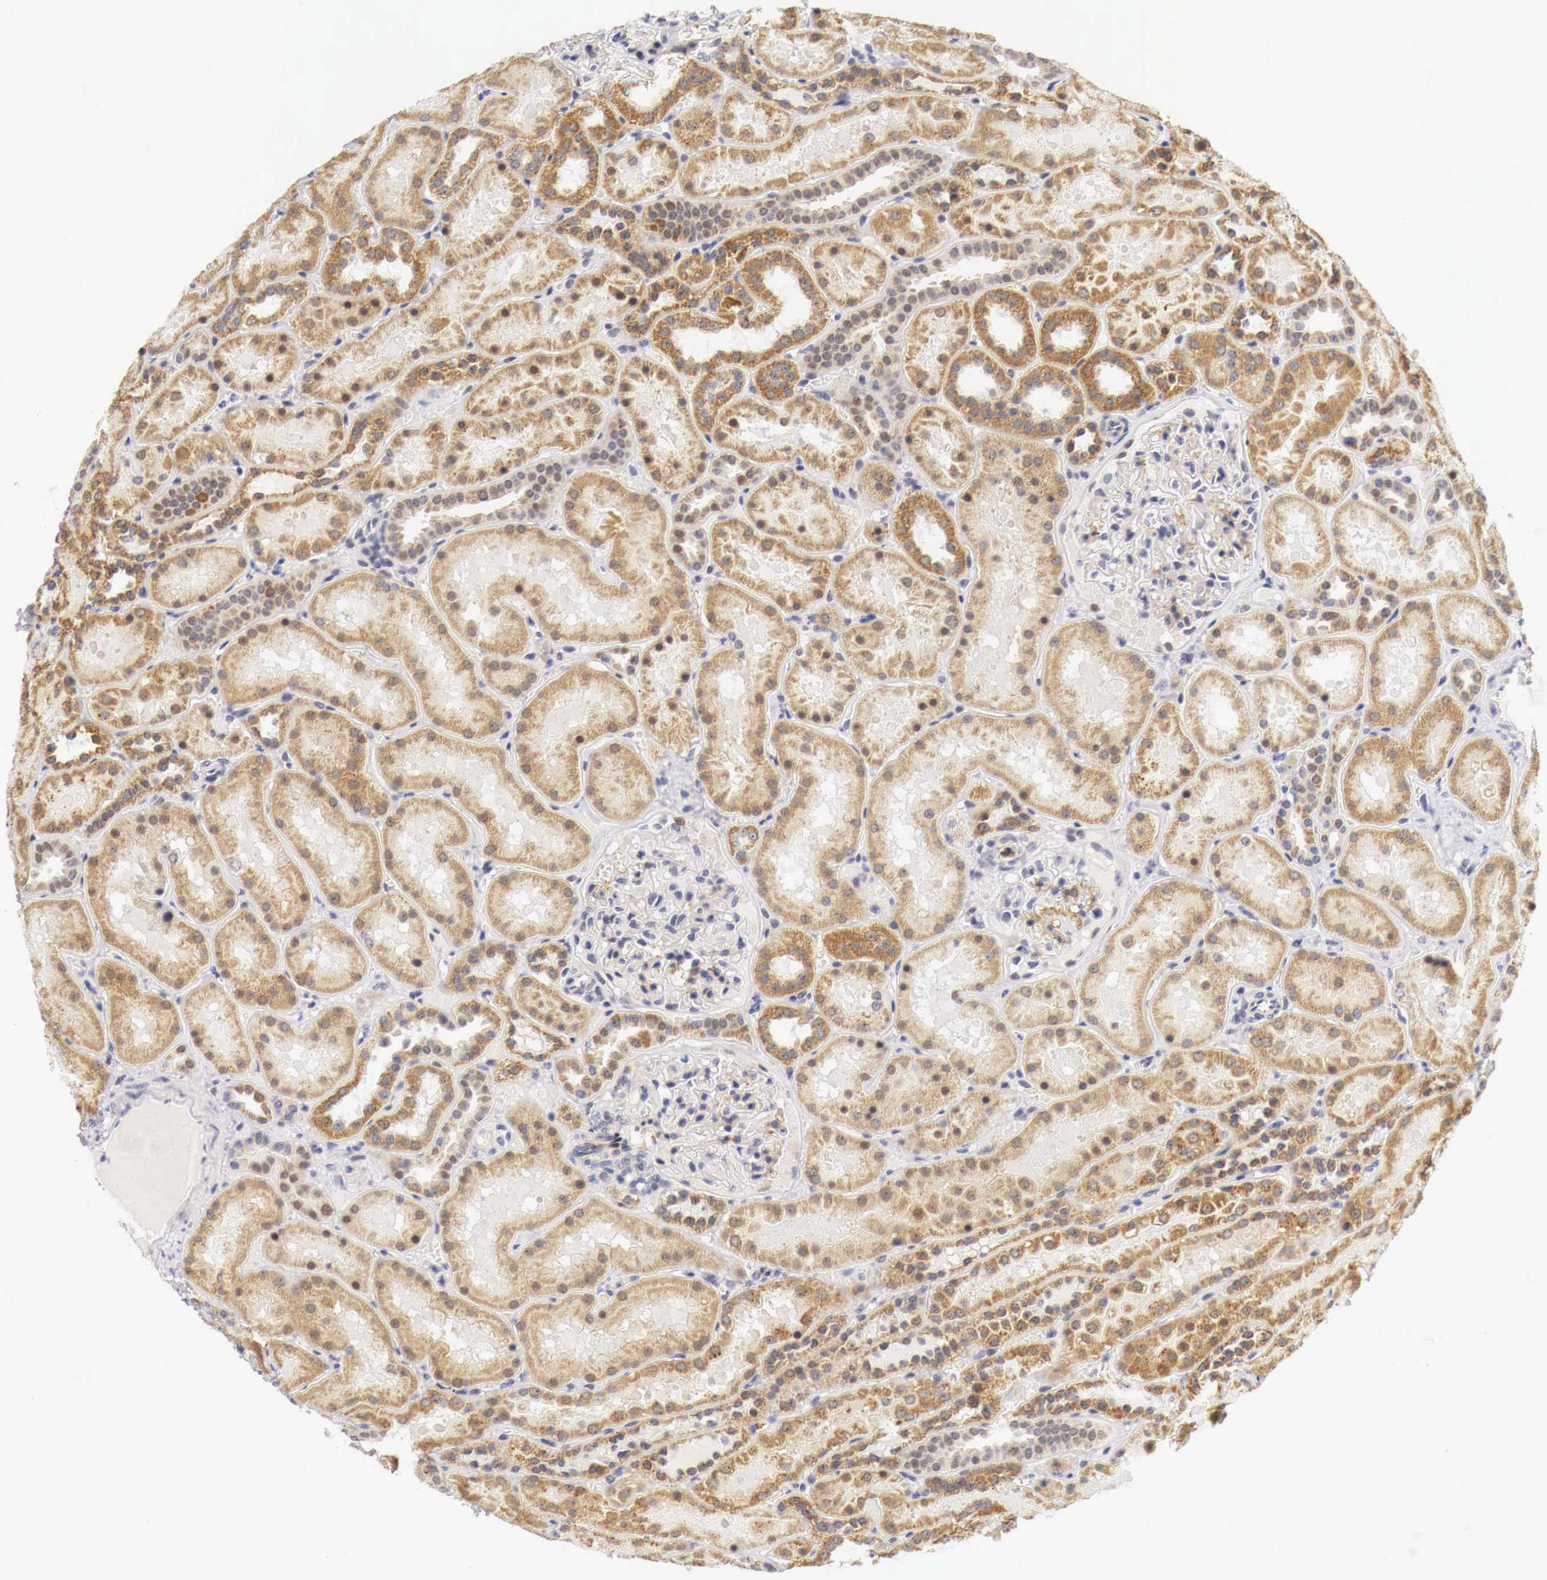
{"staining": {"intensity": "negative", "quantity": "none", "location": "none"}, "tissue": "kidney", "cell_type": "Cells in glomeruli", "image_type": "normal", "snomed": [{"axis": "morphology", "description": "Normal tissue, NOS"}, {"axis": "topography", "description": "Kidney"}], "caption": "A high-resolution image shows immunohistochemistry staining of benign kidney, which demonstrates no significant staining in cells in glomeruli.", "gene": "CASP3", "patient": {"sex": "female", "age": 52}}